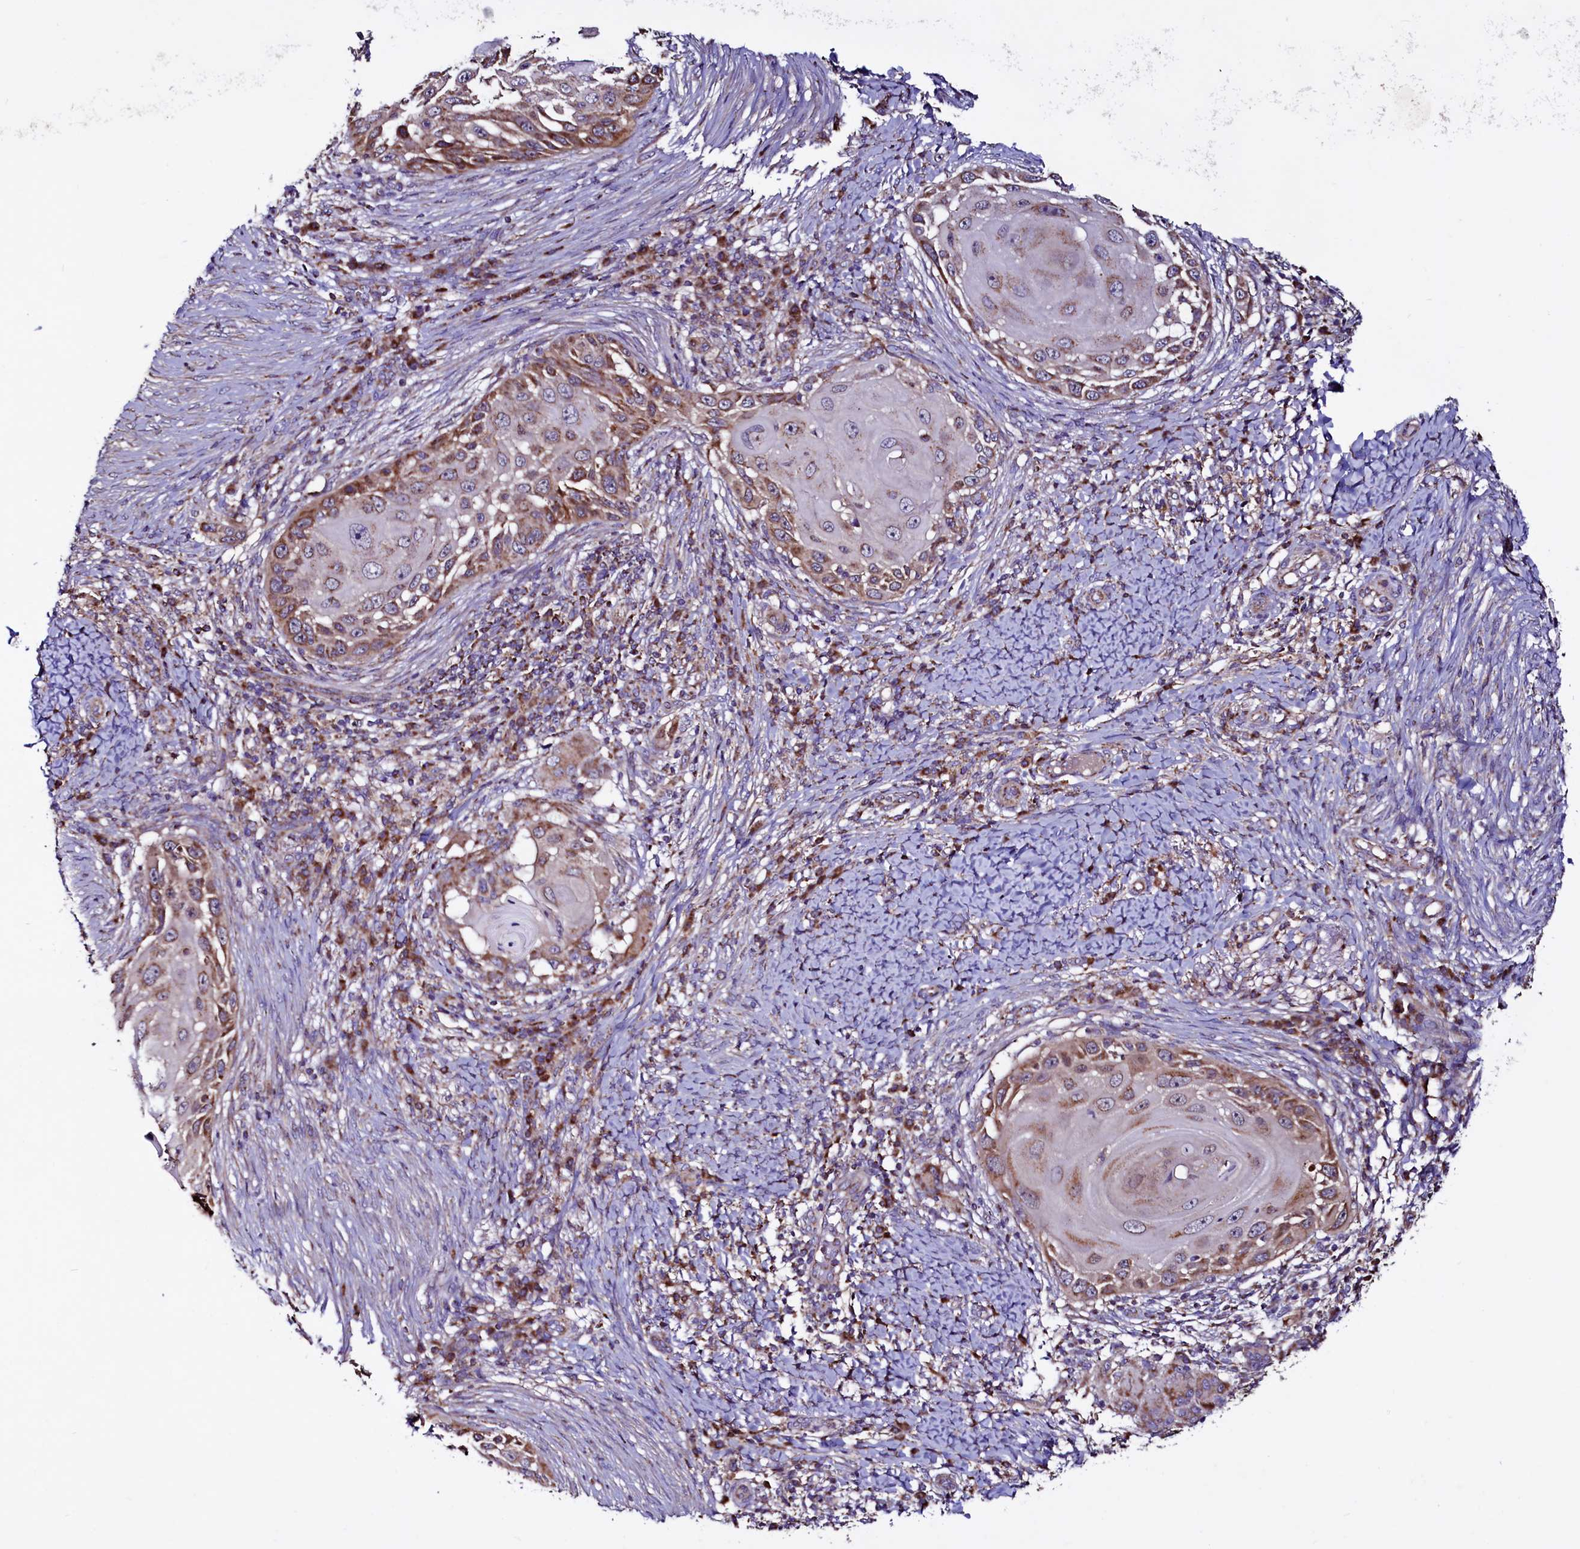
{"staining": {"intensity": "moderate", "quantity": "25%-75%", "location": "cytoplasmic/membranous"}, "tissue": "skin cancer", "cell_type": "Tumor cells", "image_type": "cancer", "snomed": [{"axis": "morphology", "description": "Squamous cell carcinoma, NOS"}, {"axis": "topography", "description": "Skin"}], "caption": "DAB (3,3'-diaminobenzidine) immunohistochemical staining of skin cancer (squamous cell carcinoma) shows moderate cytoplasmic/membranous protein expression in about 25%-75% of tumor cells.", "gene": "STARD5", "patient": {"sex": "female", "age": 44}}